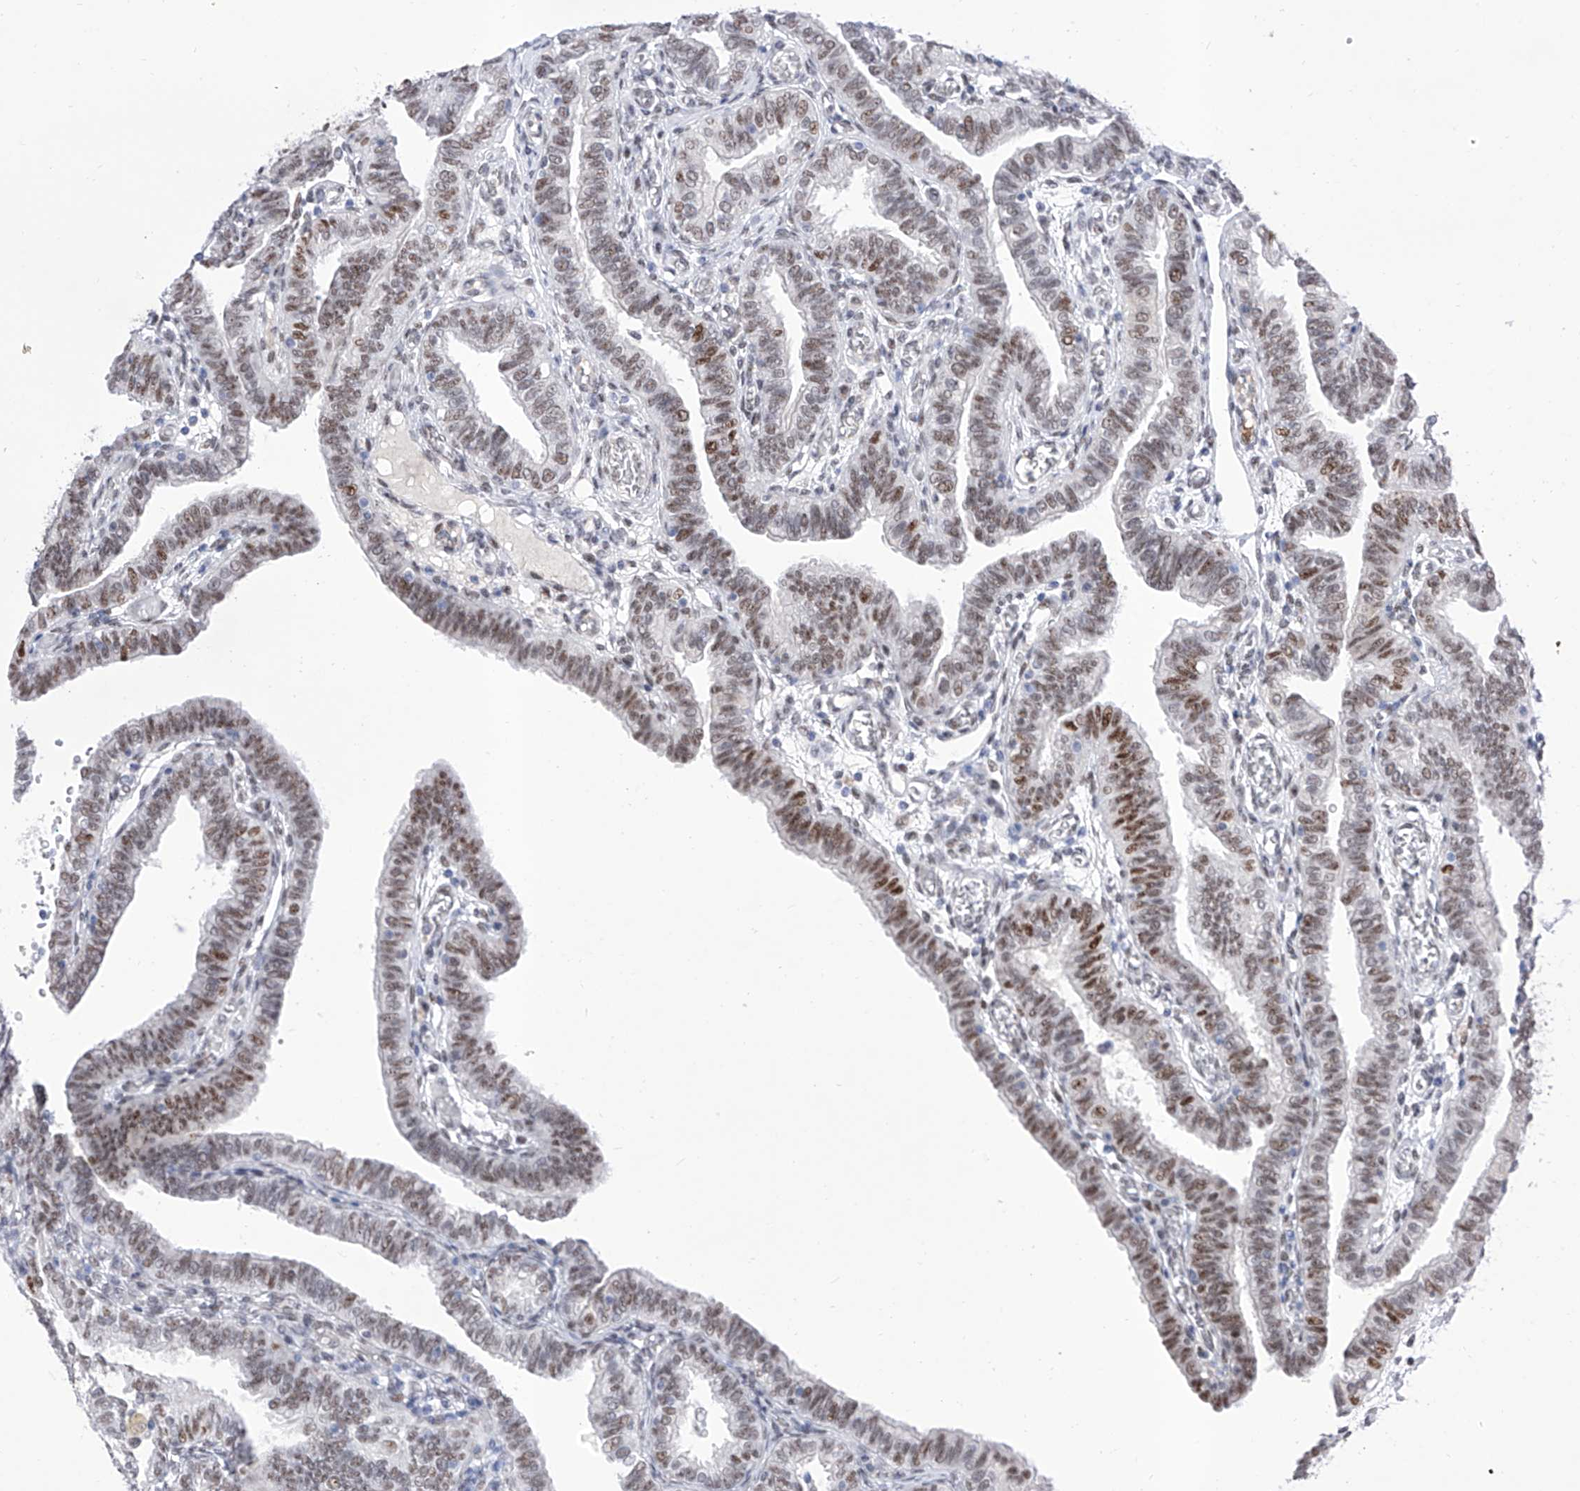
{"staining": {"intensity": "moderate", "quantity": ">75%", "location": "nuclear"}, "tissue": "fallopian tube", "cell_type": "Glandular cells", "image_type": "normal", "snomed": [{"axis": "morphology", "description": "Normal tissue, NOS"}, {"axis": "topography", "description": "Fallopian tube"}], "caption": "A histopathology image of fallopian tube stained for a protein exhibits moderate nuclear brown staining in glandular cells. (IHC, brightfield microscopy, high magnification).", "gene": "ATN1", "patient": {"sex": "female", "age": 39}}